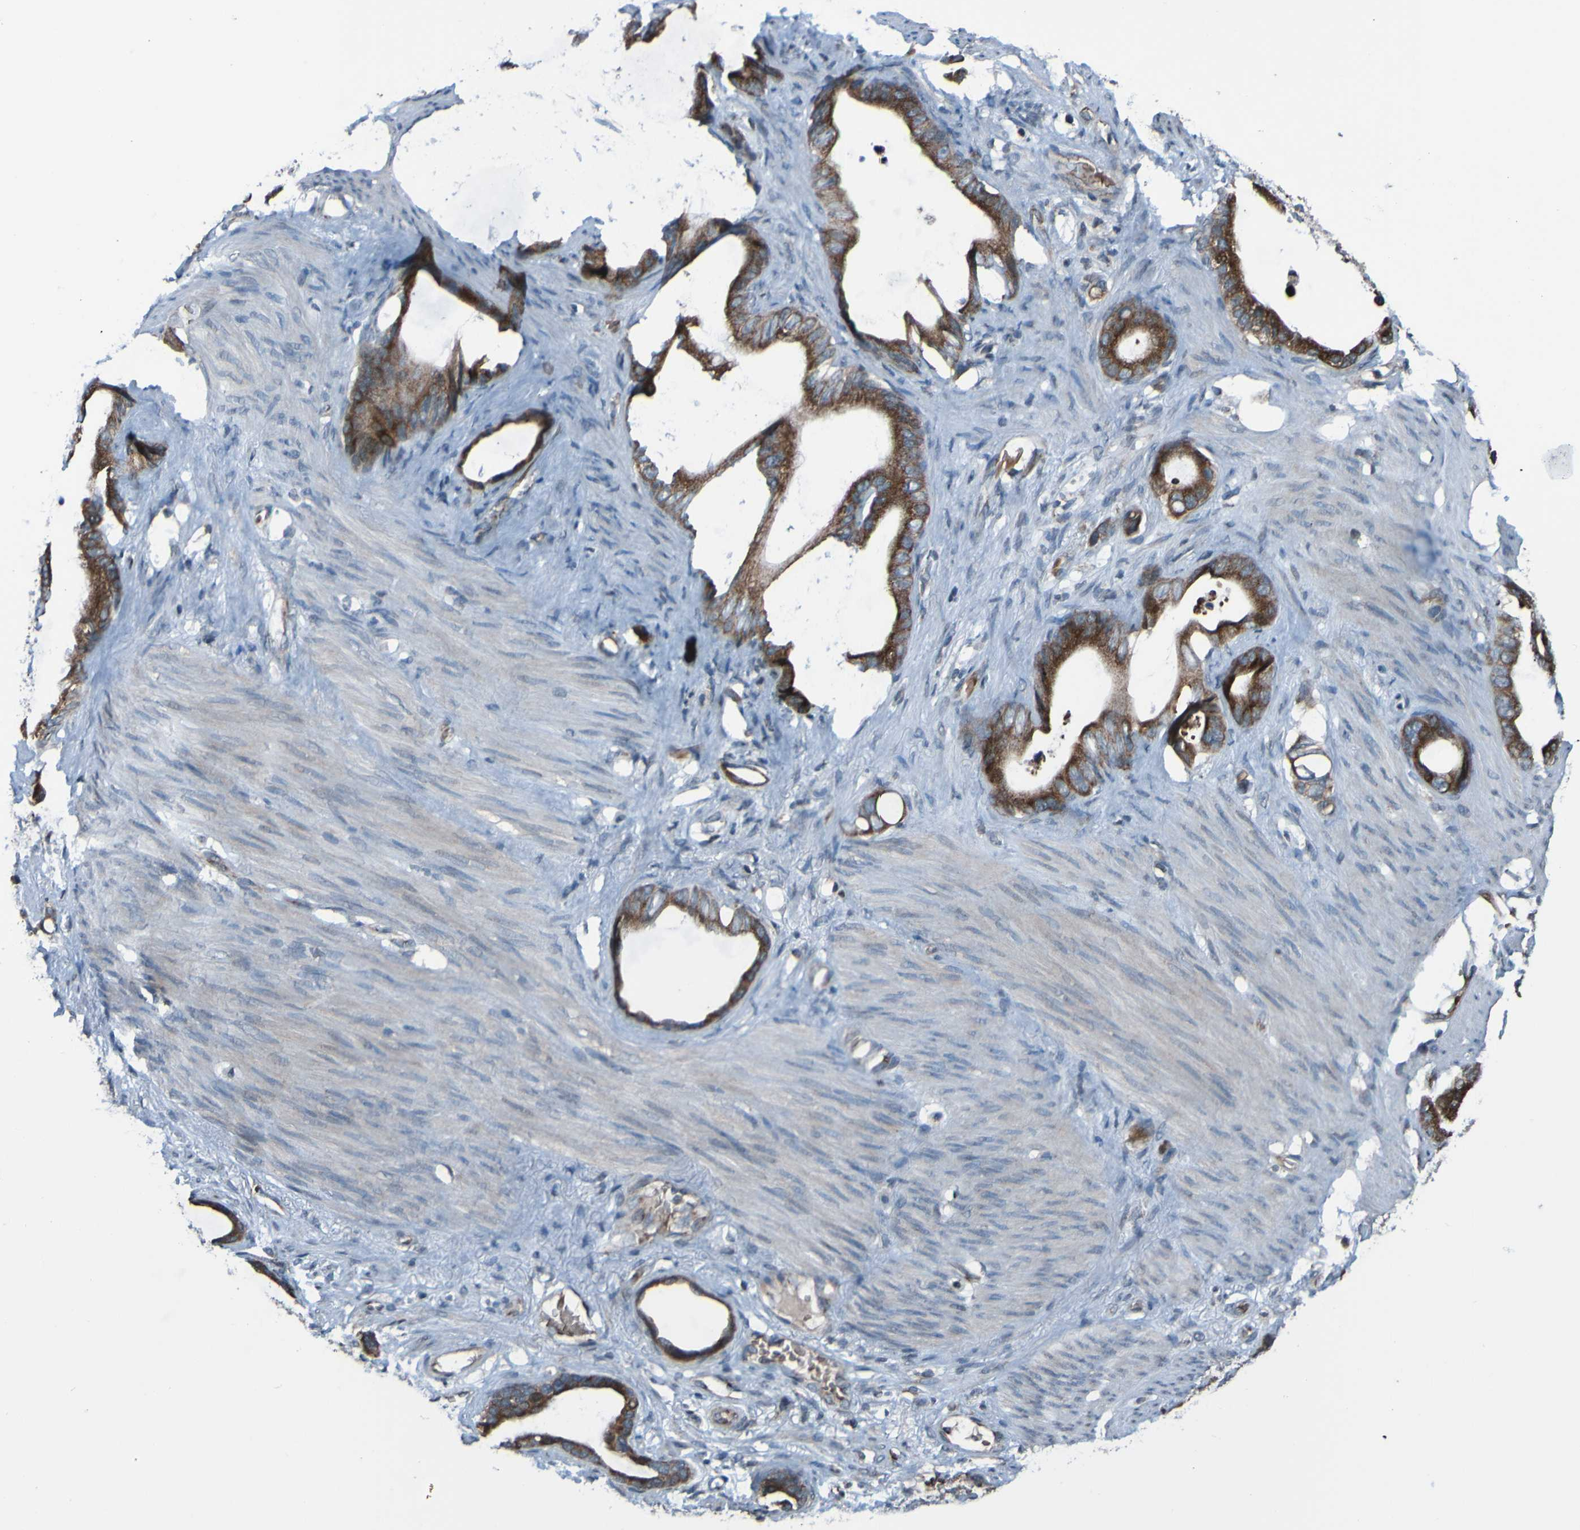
{"staining": {"intensity": "strong", "quantity": ">75%", "location": "cytoplasmic/membranous"}, "tissue": "stomach cancer", "cell_type": "Tumor cells", "image_type": "cancer", "snomed": [{"axis": "morphology", "description": "Adenocarcinoma, NOS"}, {"axis": "topography", "description": "Stomach"}], "caption": "IHC staining of adenocarcinoma (stomach), which displays high levels of strong cytoplasmic/membranous expression in approximately >75% of tumor cells indicating strong cytoplasmic/membranous protein positivity. The staining was performed using DAB (3,3'-diaminobenzidine) (brown) for protein detection and nuclei were counterstained in hematoxylin (blue).", "gene": "UNG", "patient": {"sex": "female", "age": 75}}